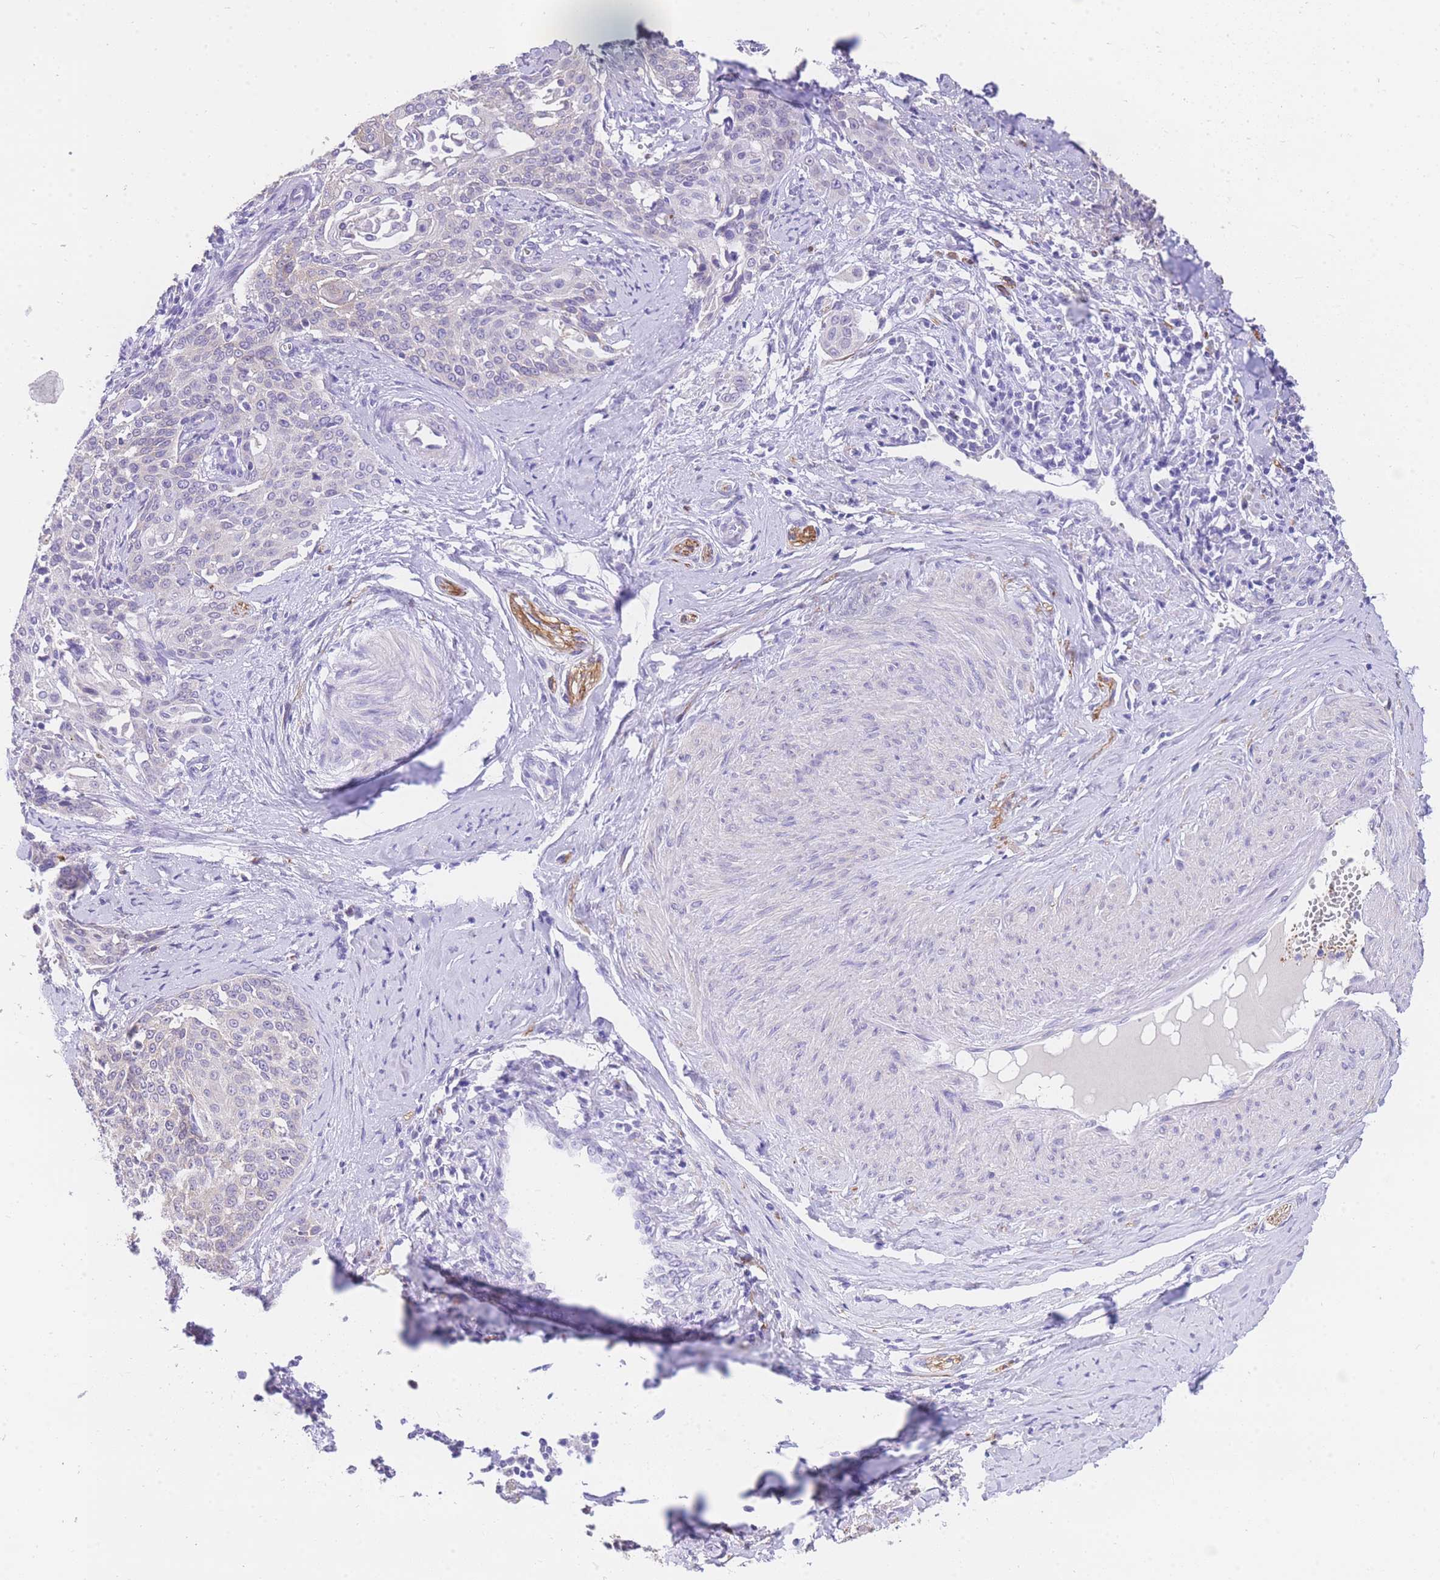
{"staining": {"intensity": "negative", "quantity": "none", "location": "none"}, "tissue": "cervical cancer", "cell_type": "Tumor cells", "image_type": "cancer", "snomed": [{"axis": "morphology", "description": "Squamous cell carcinoma, NOS"}, {"axis": "topography", "description": "Cervix"}], "caption": "Protein analysis of cervical cancer reveals no significant expression in tumor cells.", "gene": "C2orf88", "patient": {"sex": "female", "age": 44}}